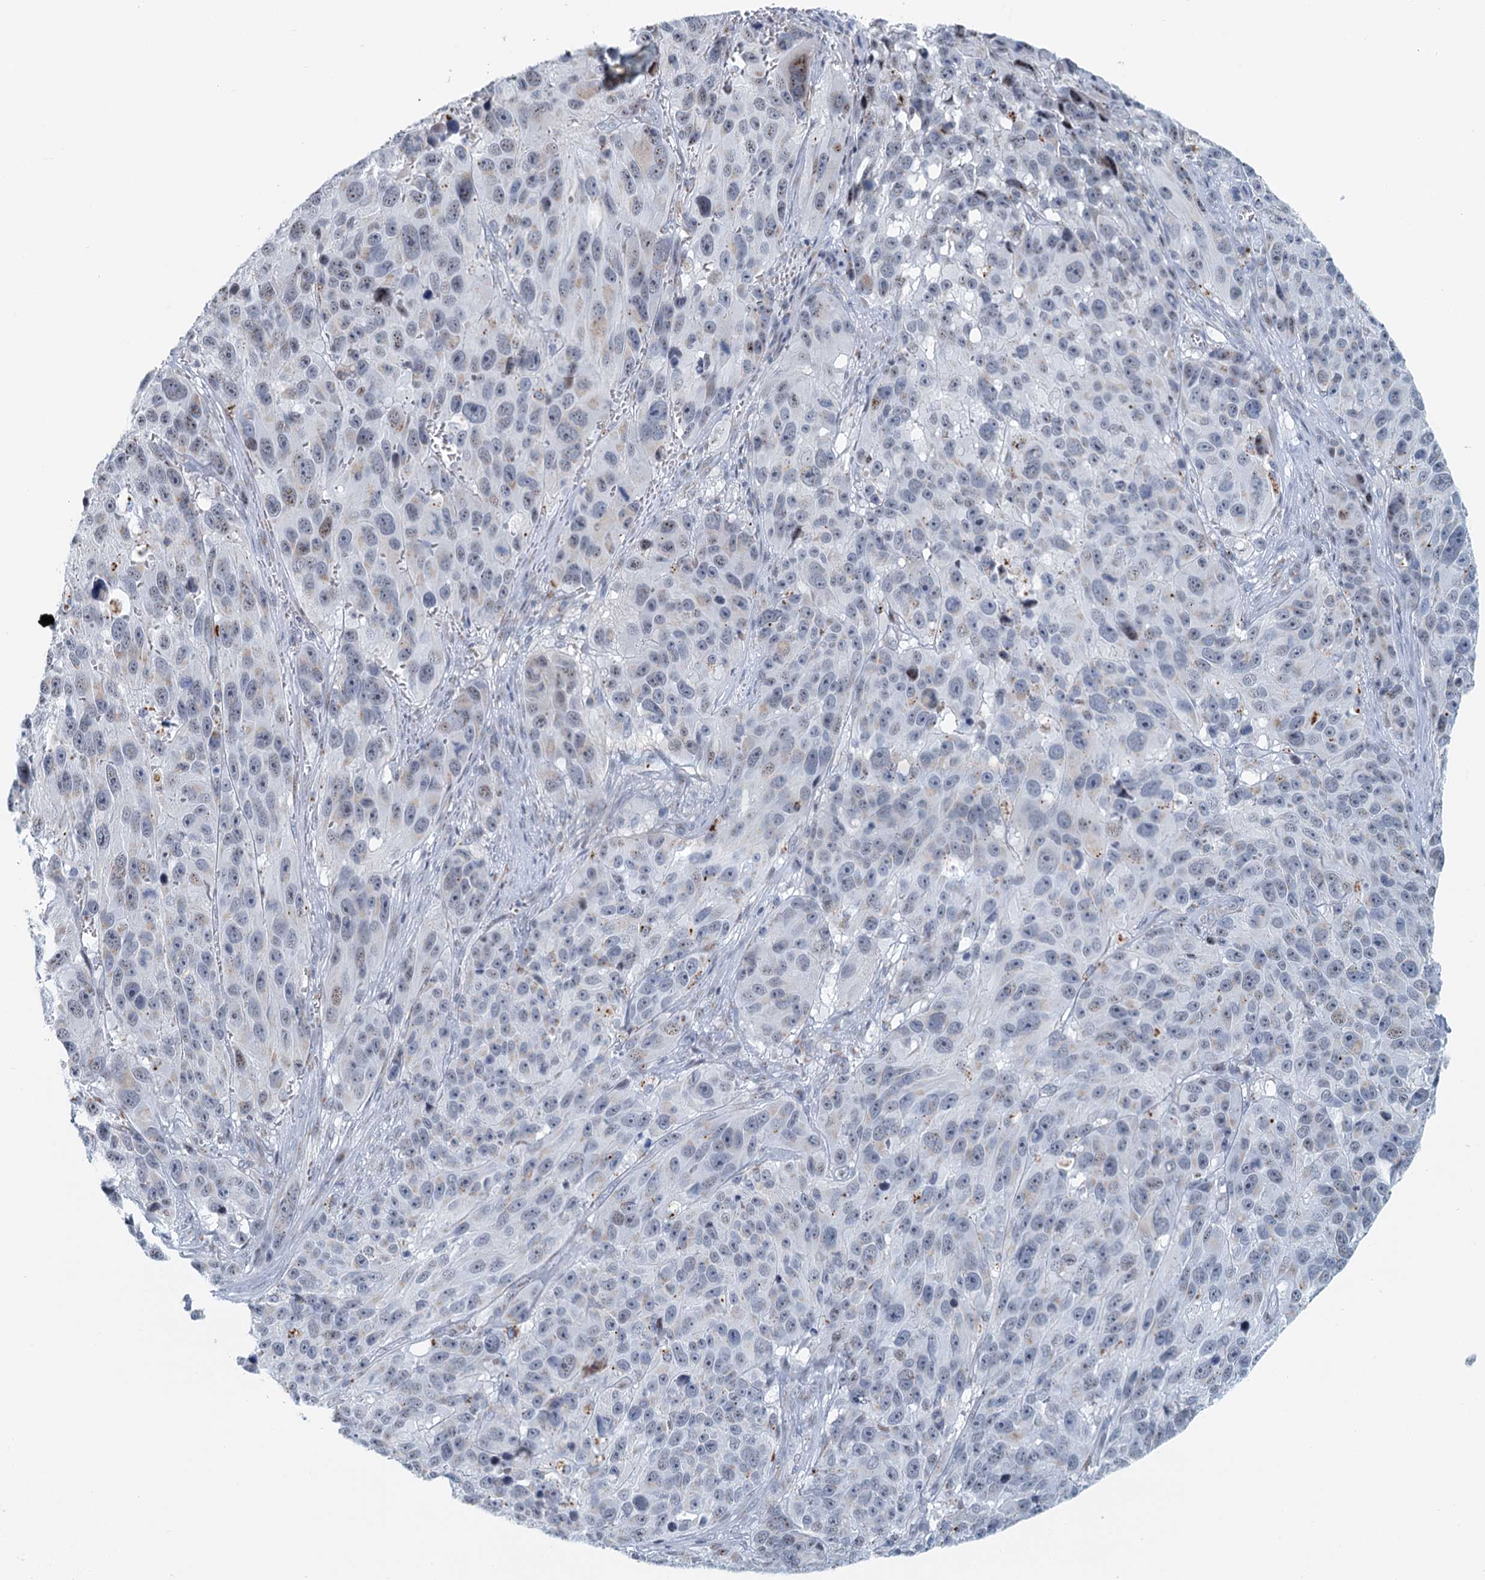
{"staining": {"intensity": "negative", "quantity": "none", "location": "none"}, "tissue": "melanoma", "cell_type": "Tumor cells", "image_type": "cancer", "snomed": [{"axis": "morphology", "description": "Malignant melanoma, NOS"}, {"axis": "topography", "description": "Skin"}], "caption": "IHC of human malignant melanoma shows no positivity in tumor cells.", "gene": "ZNF527", "patient": {"sex": "male", "age": 84}}